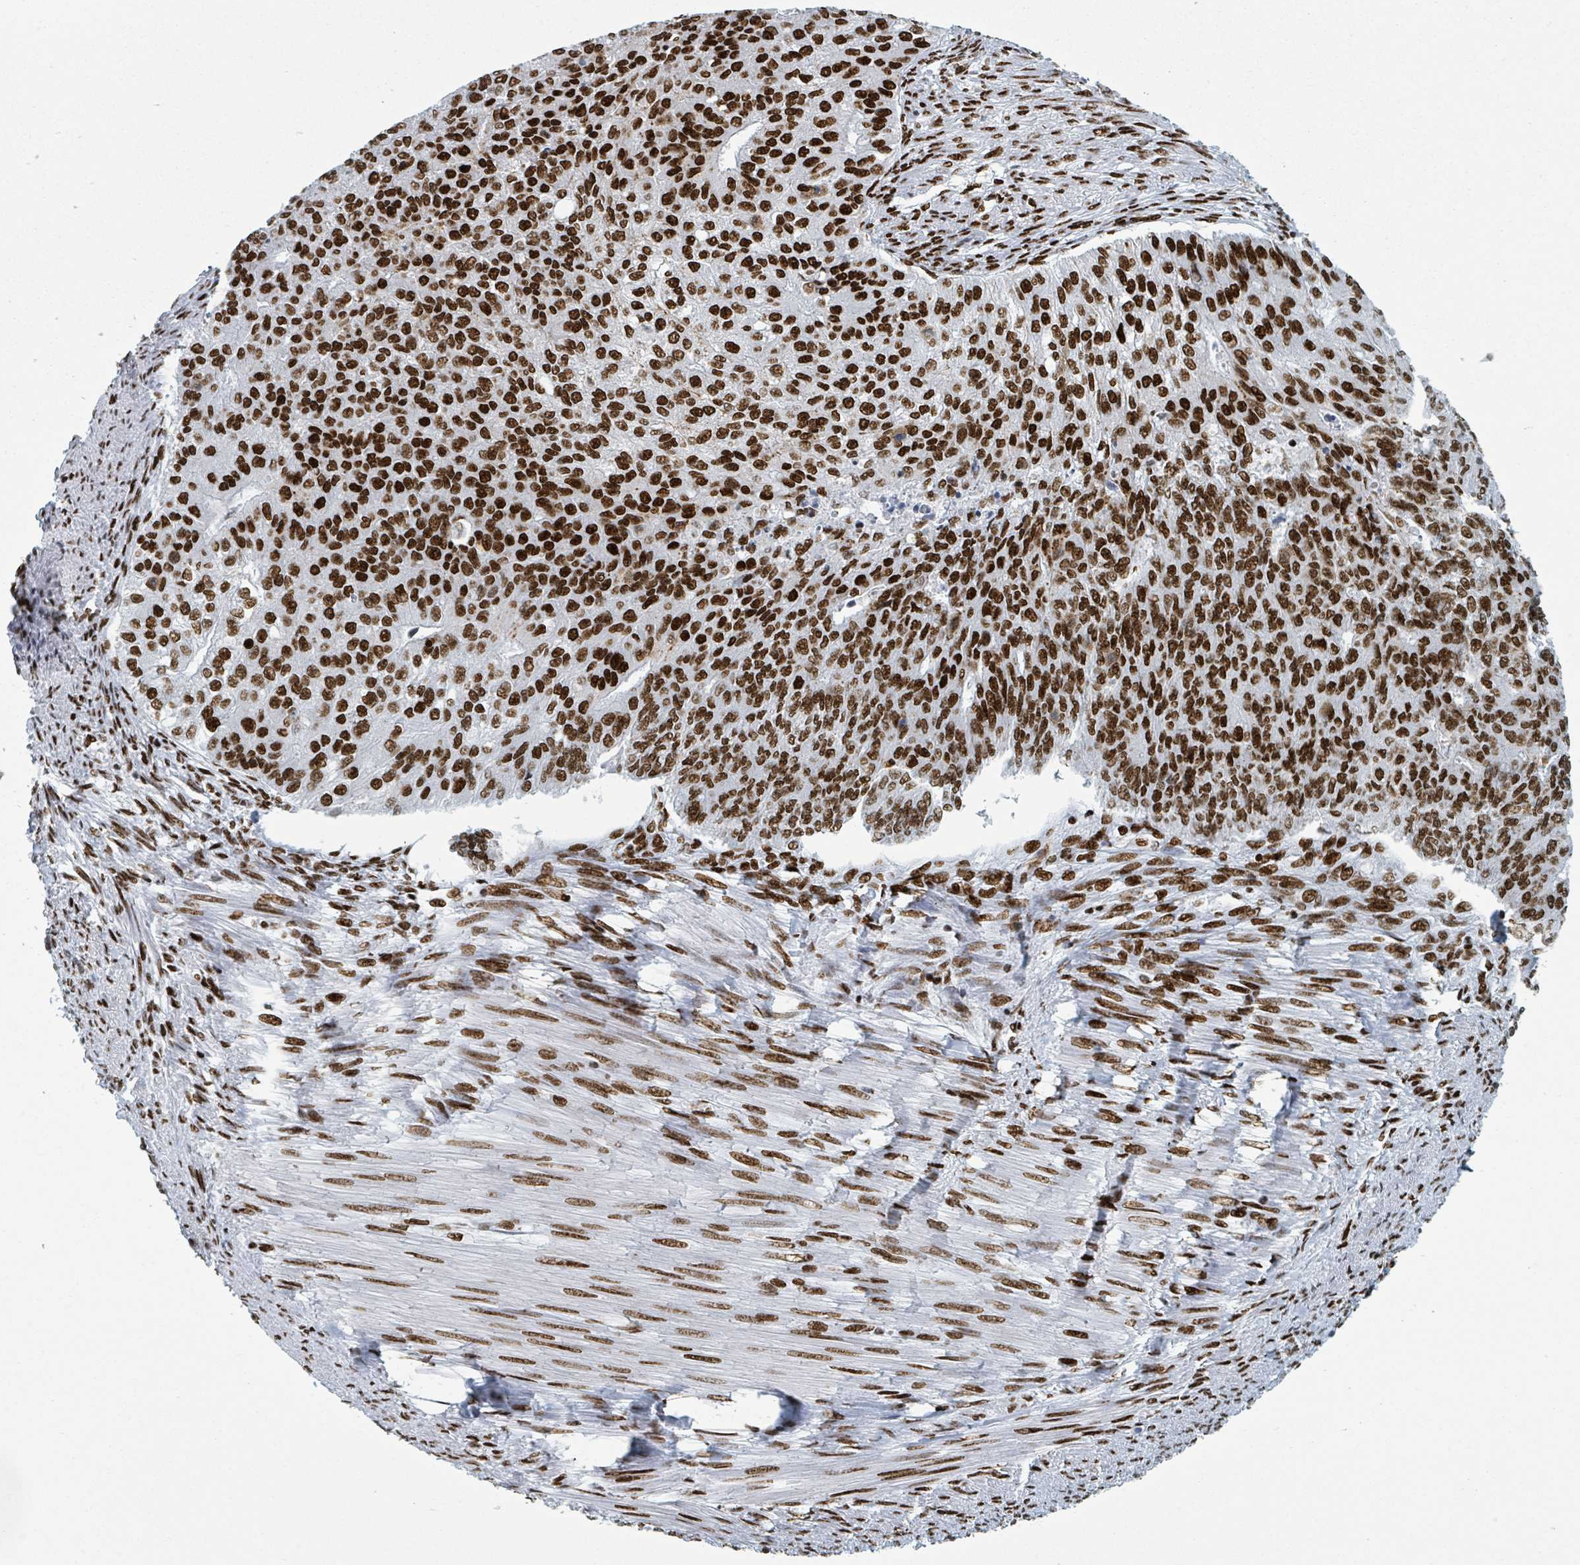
{"staining": {"intensity": "strong", "quantity": ">75%", "location": "nuclear"}, "tissue": "endometrial cancer", "cell_type": "Tumor cells", "image_type": "cancer", "snomed": [{"axis": "morphology", "description": "Adenocarcinoma, NOS"}, {"axis": "topography", "description": "Endometrium"}], "caption": "This is a micrograph of IHC staining of adenocarcinoma (endometrial), which shows strong expression in the nuclear of tumor cells.", "gene": "DHX16", "patient": {"sex": "female", "age": 32}}